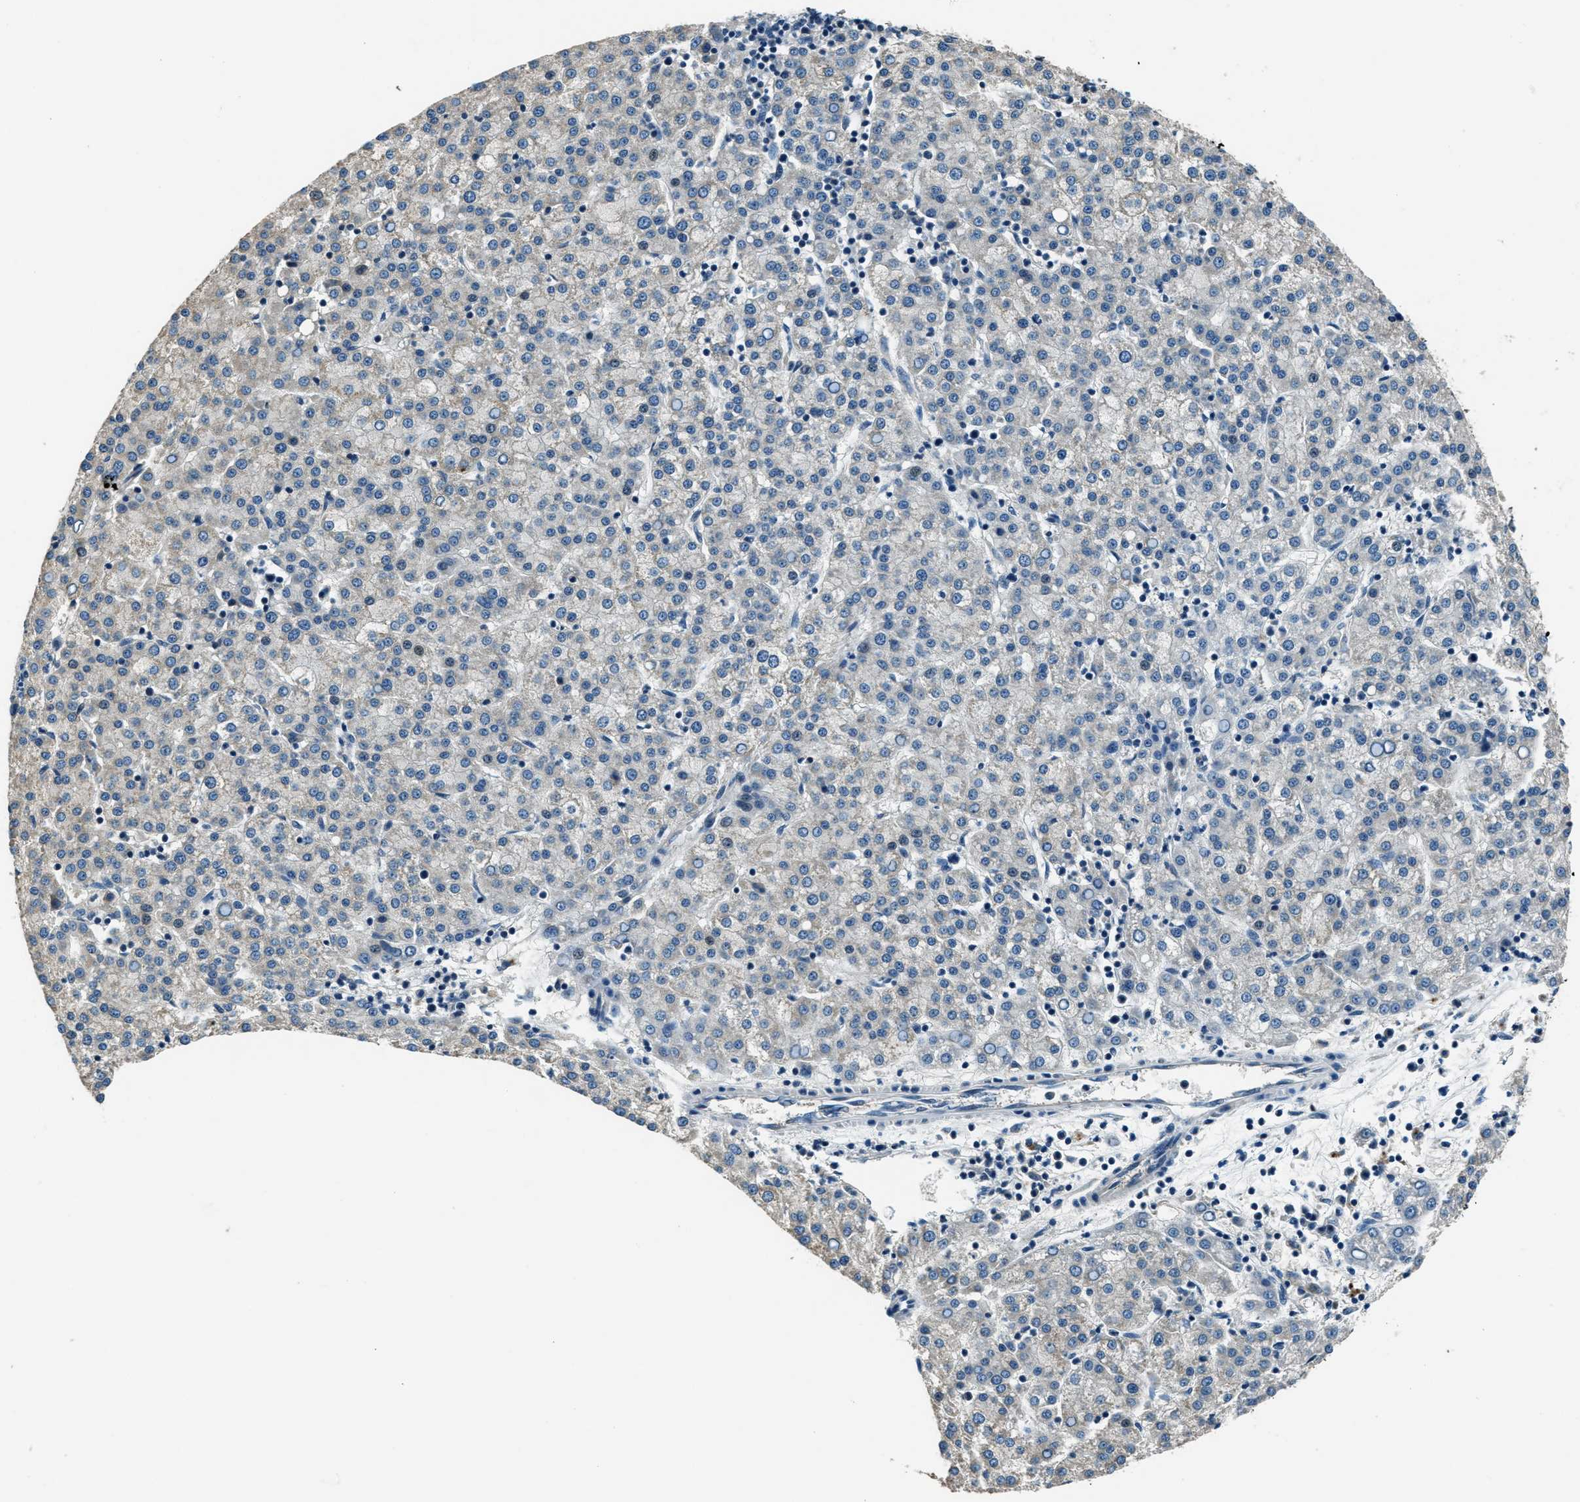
{"staining": {"intensity": "weak", "quantity": "<25%", "location": "cytoplasmic/membranous"}, "tissue": "liver cancer", "cell_type": "Tumor cells", "image_type": "cancer", "snomed": [{"axis": "morphology", "description": "Carcinoma, Hepatocellular, NOS"}, {"axis": "topography", "description": "Liver"}], "caption": "Immunohistochemical staining of liver hepatocellular carcinoma reveals no significant expression in tumor cells.", "gene": "NME8", "patient": {"sex": "female", "age": 58}}